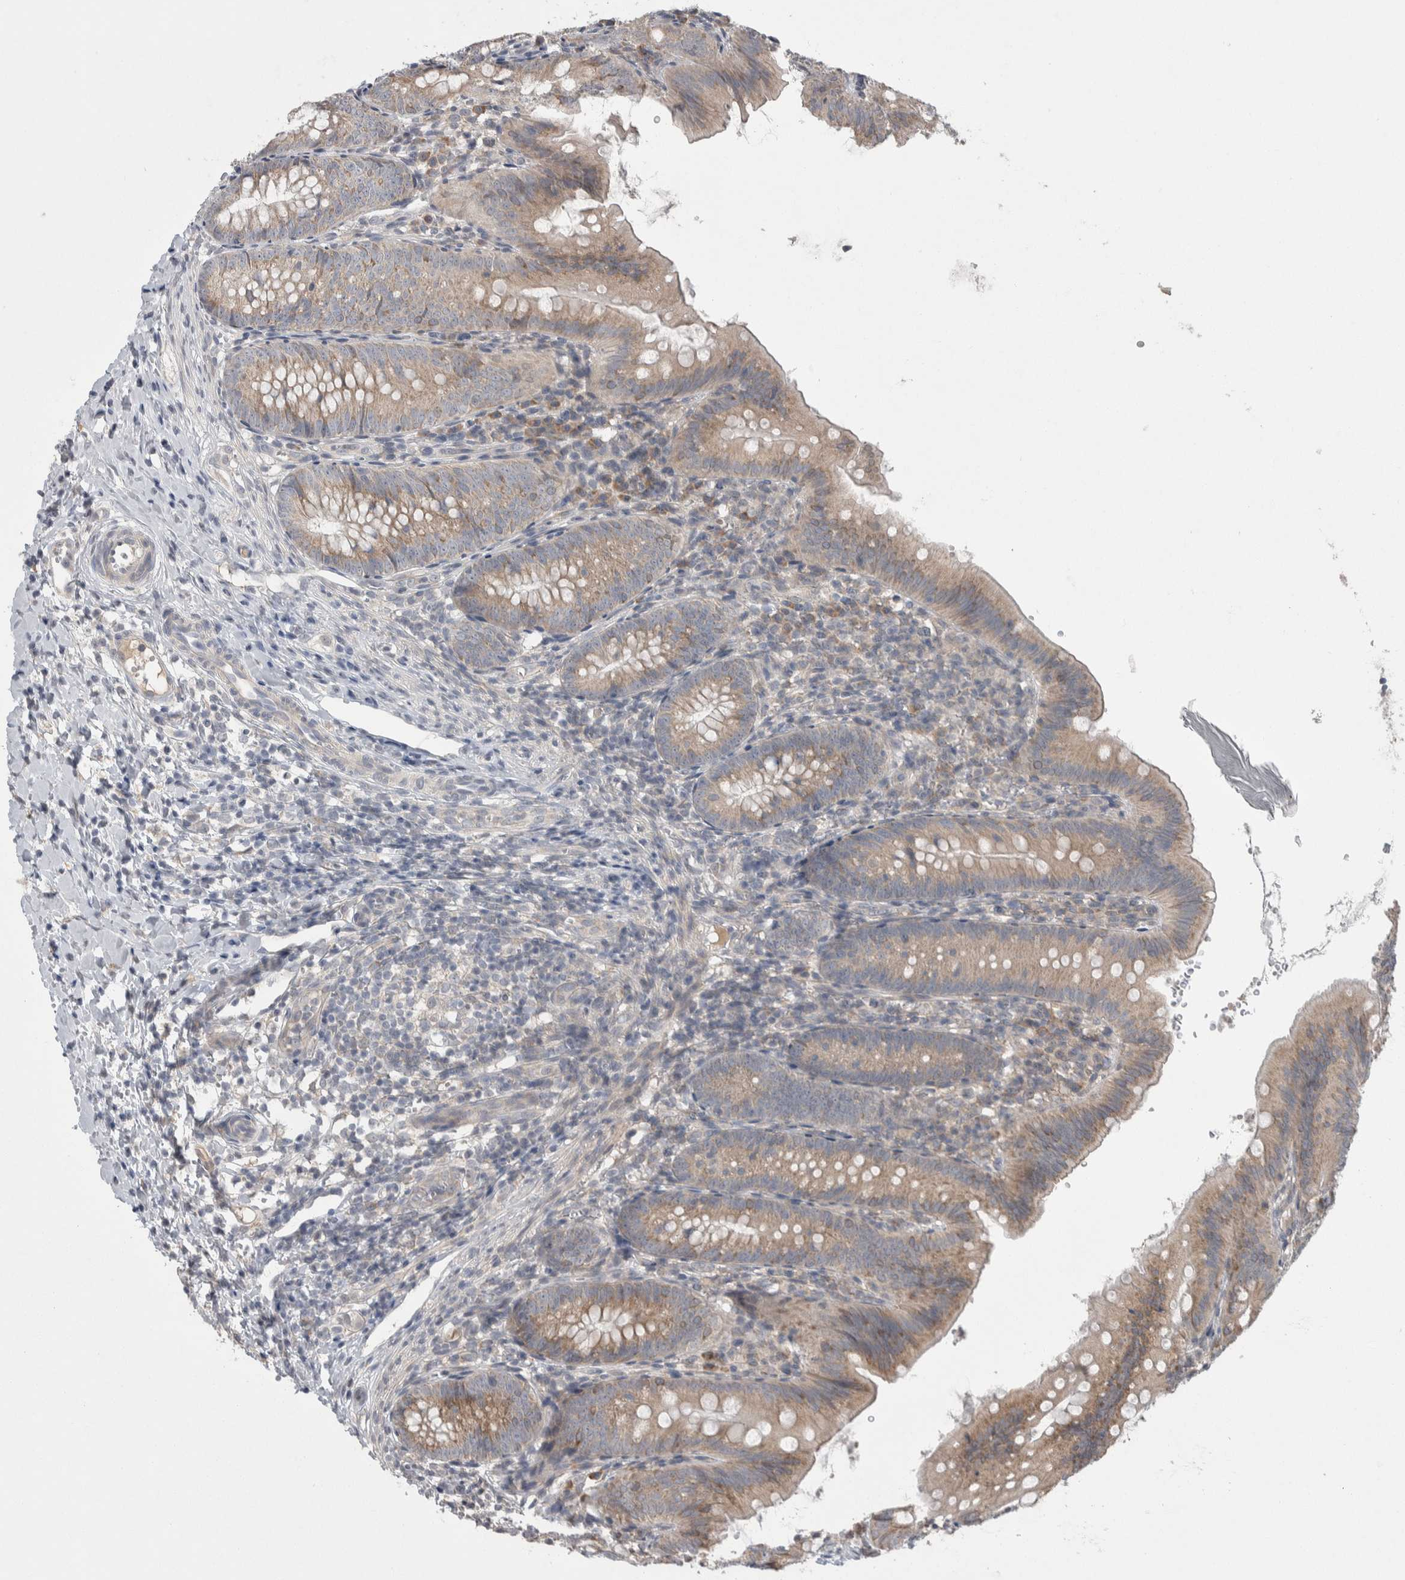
{"staining": {"intensity": "weak", "quantity": ">75%", "location": "cytoplasmic/membranous"}, "tissue": "appendix", "cell_type": "Glandular cells", "image_type": "normal", "snomed": [{"axis": "morphology", "description": "Normal tissue, NOS"}, {"axis": "topography", "description": "Appendix"}], "caption": "This micrograph reveals immunohistochemistry (IHC) staining of benign appendix, with low weak cytoplasmic/membranous expression in about >75% of glandular cells.", "gene": "CUL2", "patient": {"sex": "male", "age": 1}}